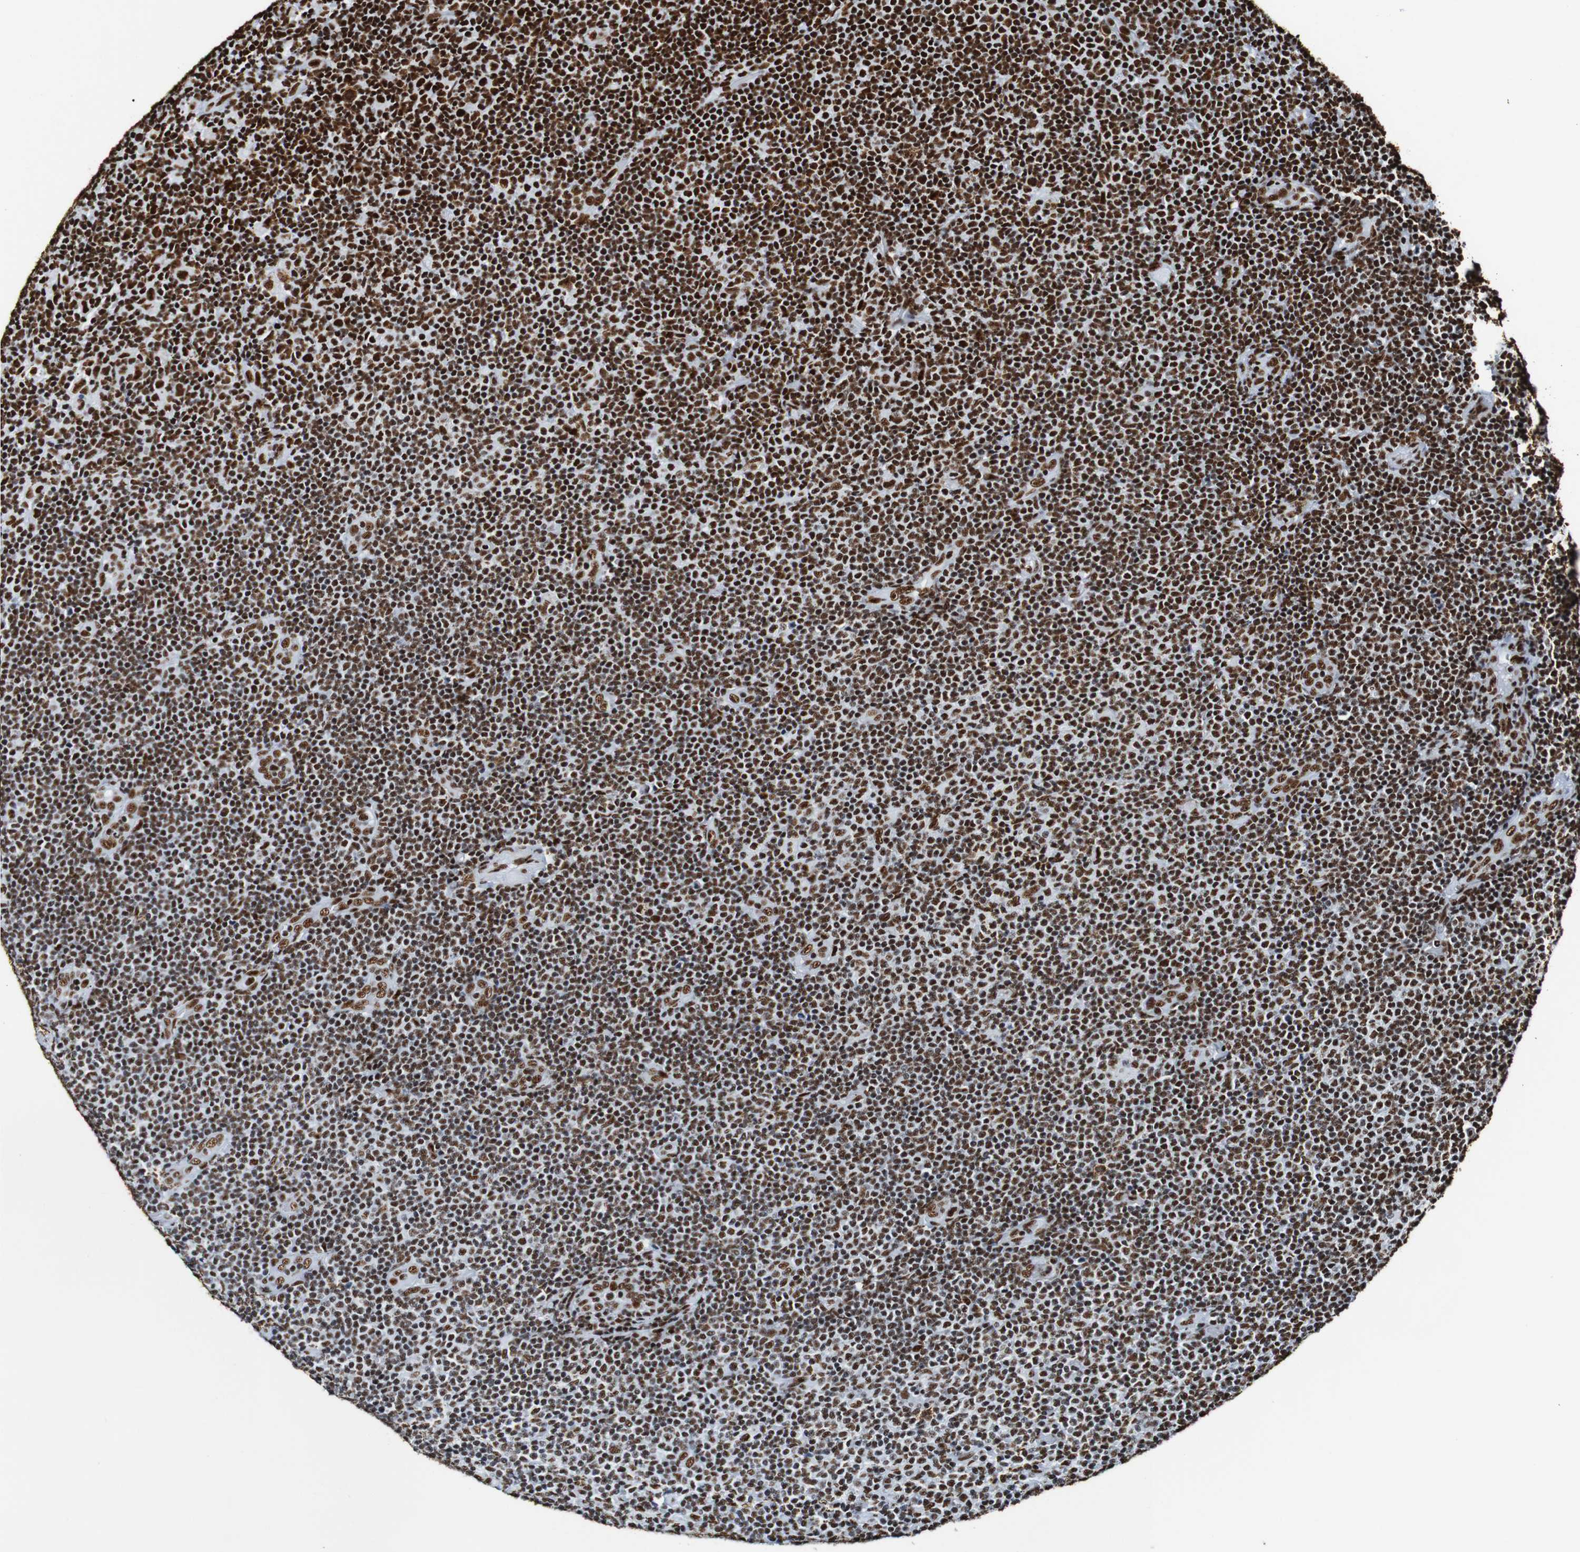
{"staining": {"intensity": "strong", "quantity": ">75%", "location": "nuclear"}, "tissue": "lymphoma", "cell_type": "Tumor cells", "image_type": "cancer", "snomed": [{"axis": "morphology", "description": "Malignant lymphoma, non-Hodgkin's type, Low grade"}, {"axis": "topography", "description": "Lymph node"}], "caption": "Immunohistochemical staining of human lymphoma shows high levels of strong nuclear protein staining in about >75% of tumor cells.", "gene": "SRSF3", "patient": {"sex": "male", "age": 83}}